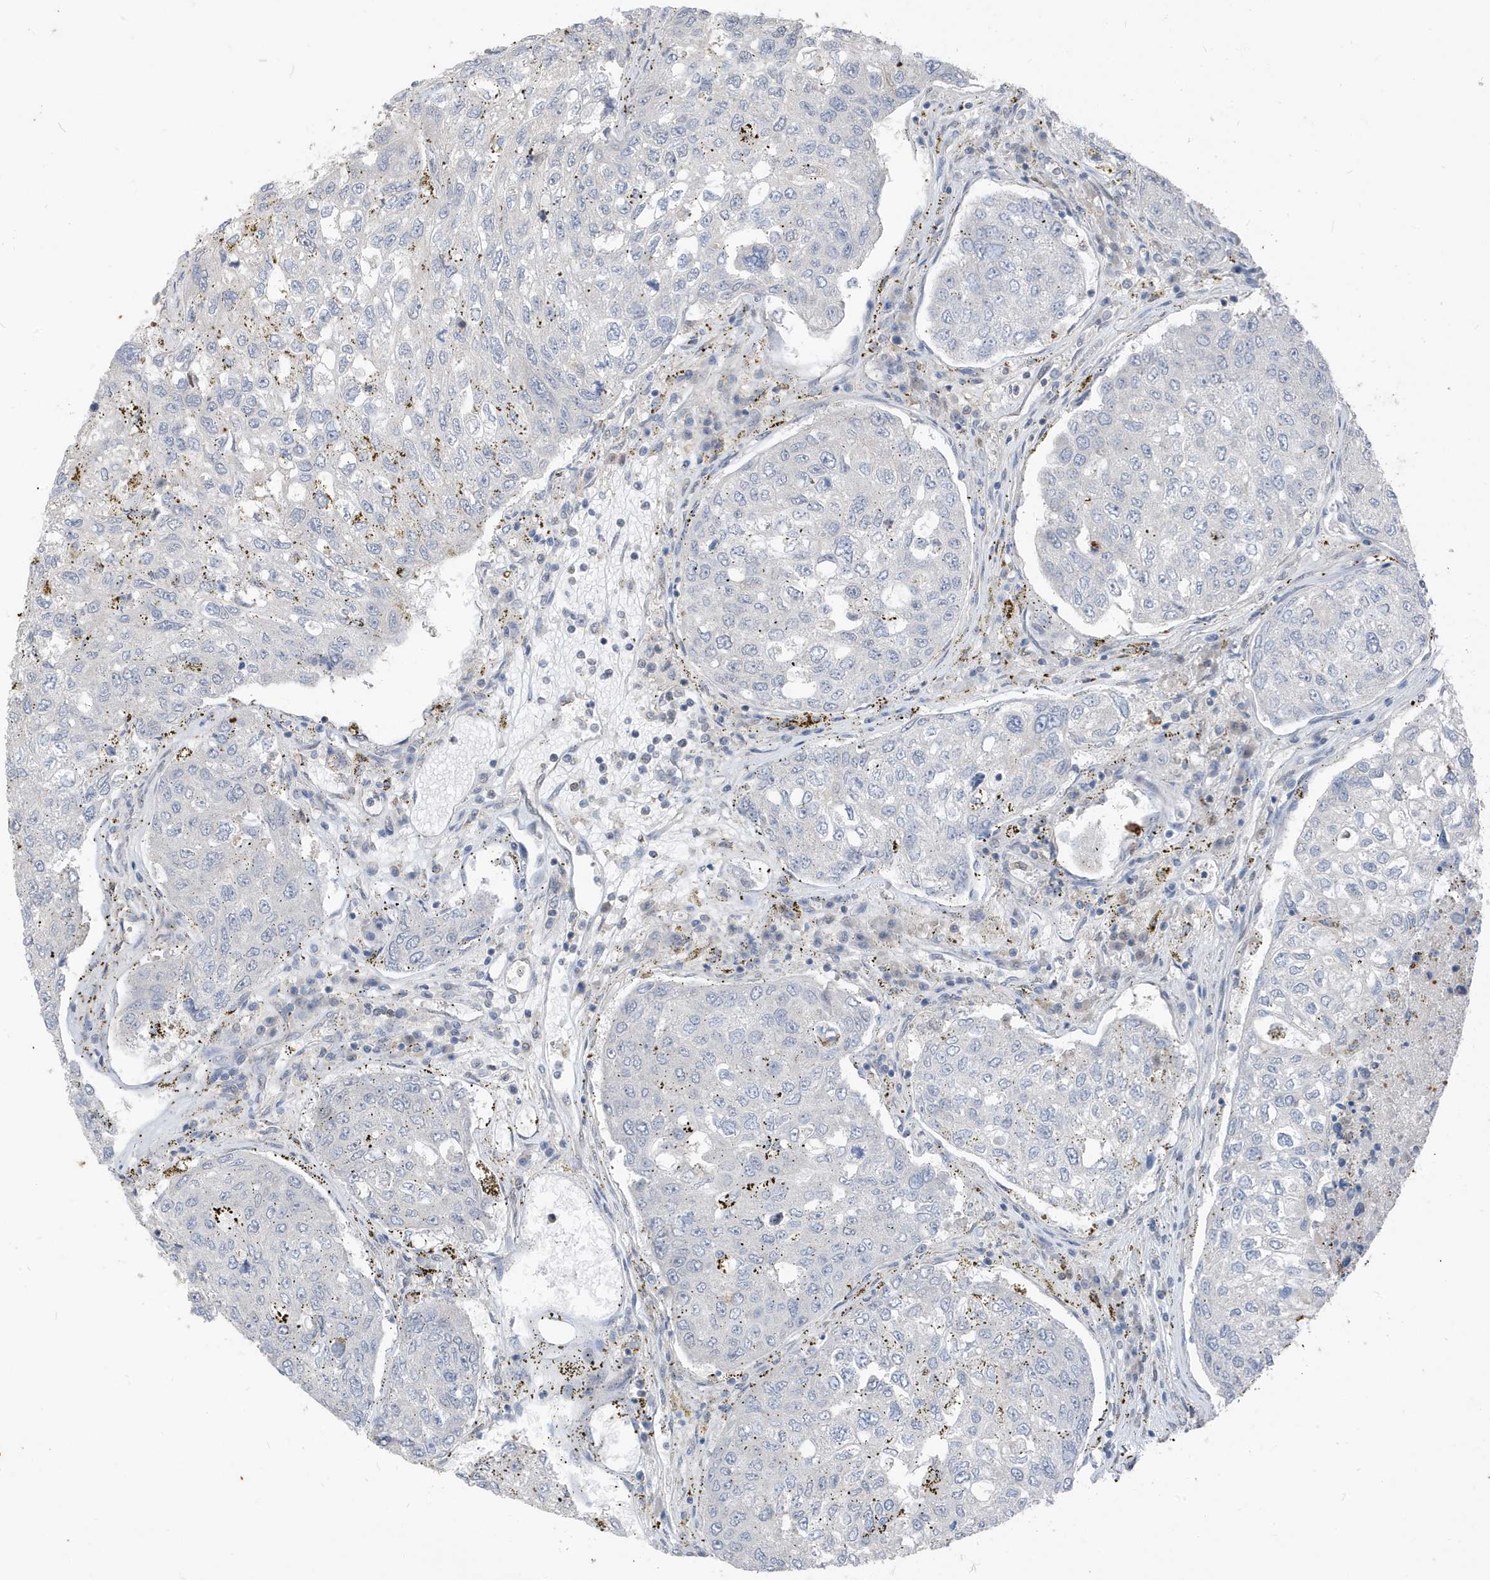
{"staining": {"intensity": "negative", "quantity": "none", "location": "none"}, "tissue": "urothelial cancer", "cell_type": "Tumor cells", "image_type": "cancer", "snomed": [{"axis": "morphology", "description": "Urothelial carcinoma, High grade"}, {"axis": "topography", "description": "Lymph node"}, {"axis": "topography", "description": "Urinary bladder"}], "caption": "Immunohistochemistry (IHC) of urothelial carcinoma (high-grade) displays no staining in tumor cells.", "gene": "NCOA7", "patient": {"sex": "male", "age": 51}}